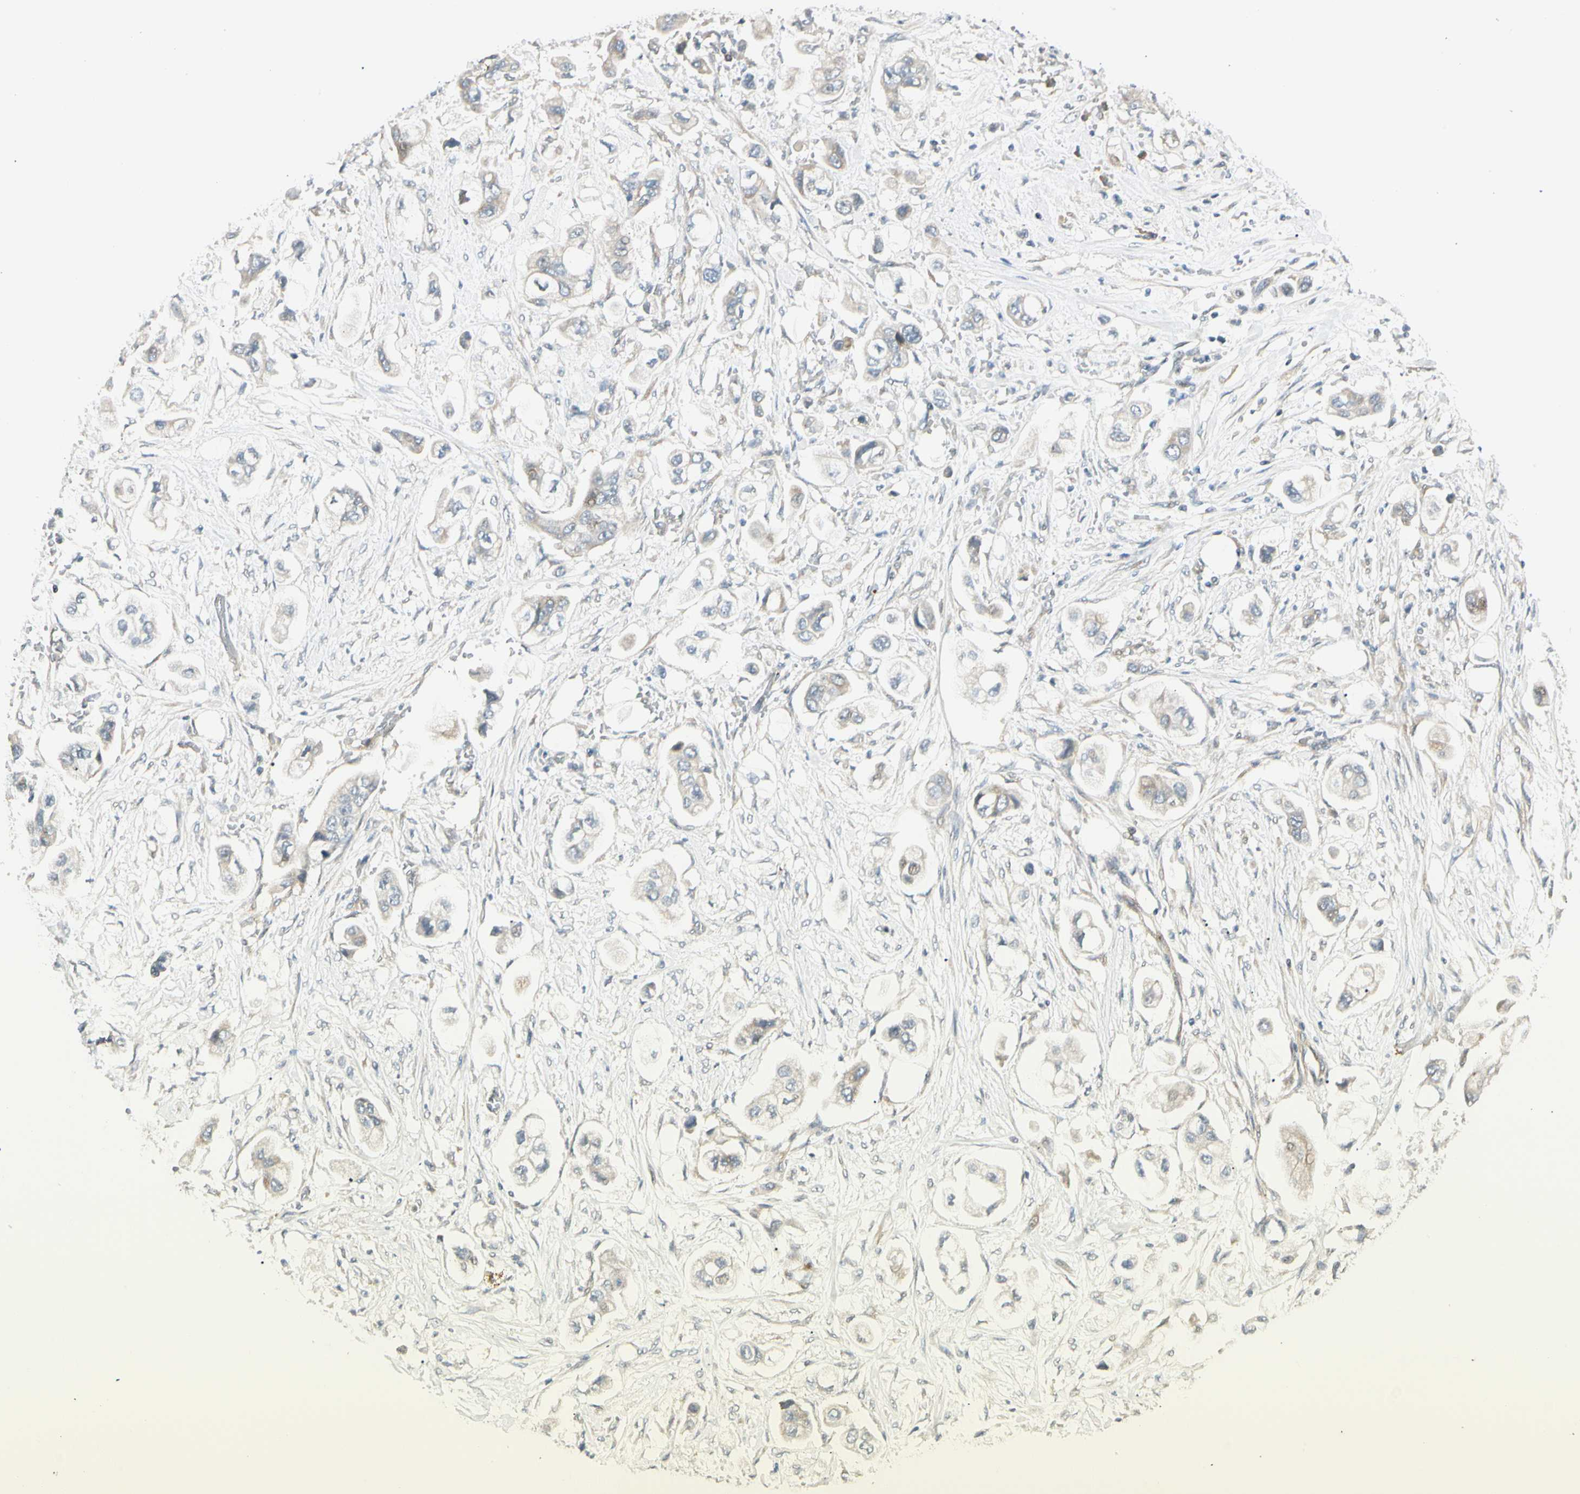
{"staining": {"intensity": "weak", "quantity": "<25%", "location": "cytoplasmic/membranous"}, "tissue": "stomach cancer", "cell_type": "Tumor cells", "image_type": "cancer", "snomed": [{"axis": "morphology", "description": "Adenocarcinoma, NOS"}, {"axis": "topography", "description": "Stomach"}], "caption": "This is an immunohistochemistry (IHC) photomicrograph of stomach cancer (adenocarcinoma). There is no positivity in tumor cells.", "gene": "PCDHB15", "patient": {"sex": "male", "age": 62}}